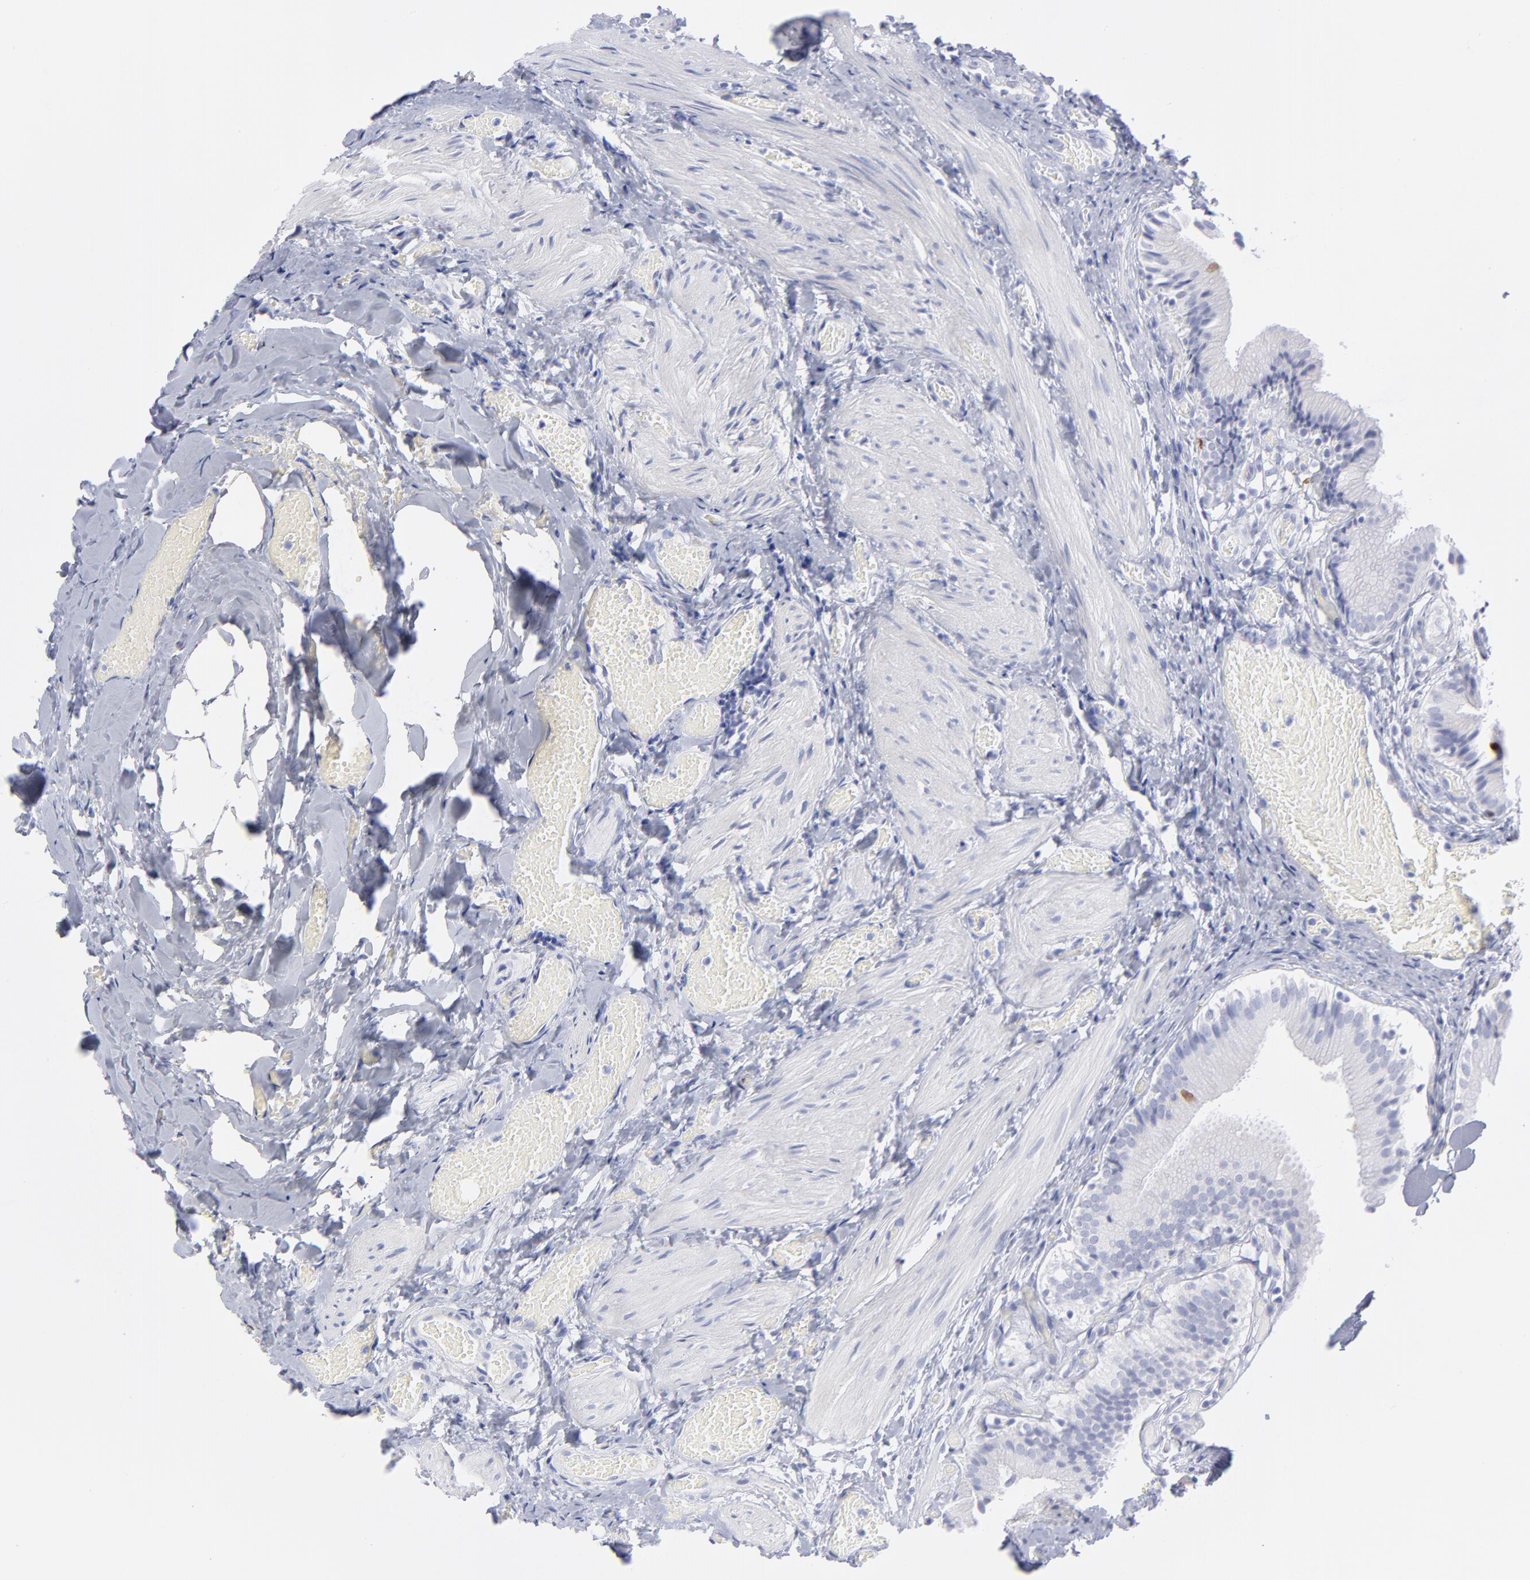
{"staining": {"intensity": "moderate", "quantity": "<25%", "location": "cytoplasmic/membranous"}, "tissue": "gallbladder", "cell_type": "Glandular cells", "image_type": "normal", "snomed": [{"axis": "morphology", "description": "Normal tissue, NOS"}, {"axis": "topography", "description": "Gallbladder"}], "caption": "The photomicrograph displays staining of normal gallbladder, revealing moderate cytoplasmic/membranous protein expression (brown color) within glandular cells. The staining is performed using DAB brown chromogen to label protein expression. The nuclei are counter-stained blue using hematoxylin.", "gene": "CCNB1", "patient": {"sex": "male", "age": 65}}